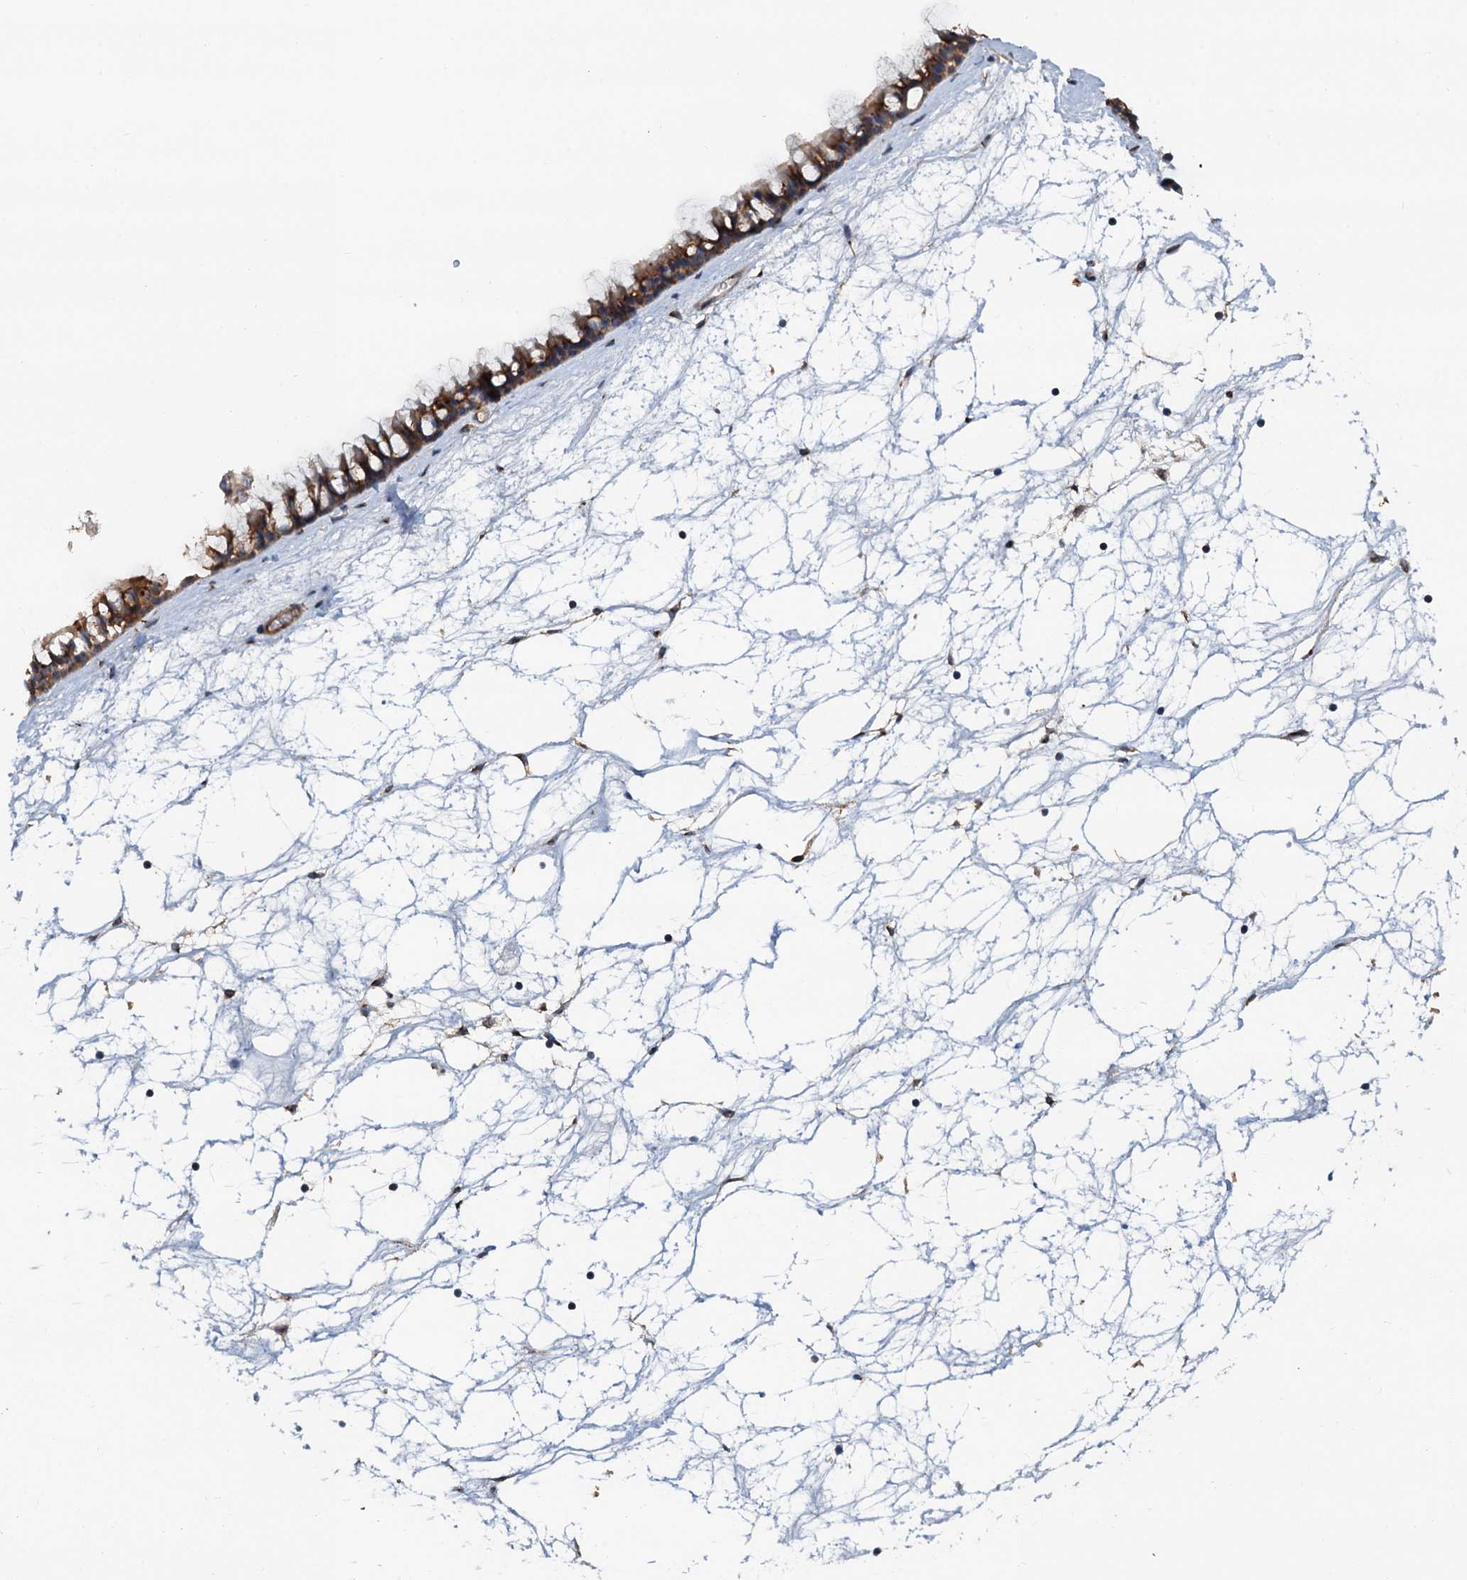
{"staining": {"intensity": "strong", "quantity": ">75%", "location": "cytoplasmic/membranous"}, "tissue": "nasopharynx", "cell_type": "Respiratory epithelial cells", "image_type": "normal", "snomed": [{"axis": "morphology", "description": "Normal tissue, NOS"}, {"axis": "topography", "description": "Nasopharynx"}], "caption": "Unremarkable nasopharynx reveals strong cytoplasmic/membranous expression in about >75% of respiratory epithelial cells.", "gene": "COG3", "patient": {"sex": "male", "age": 64}}